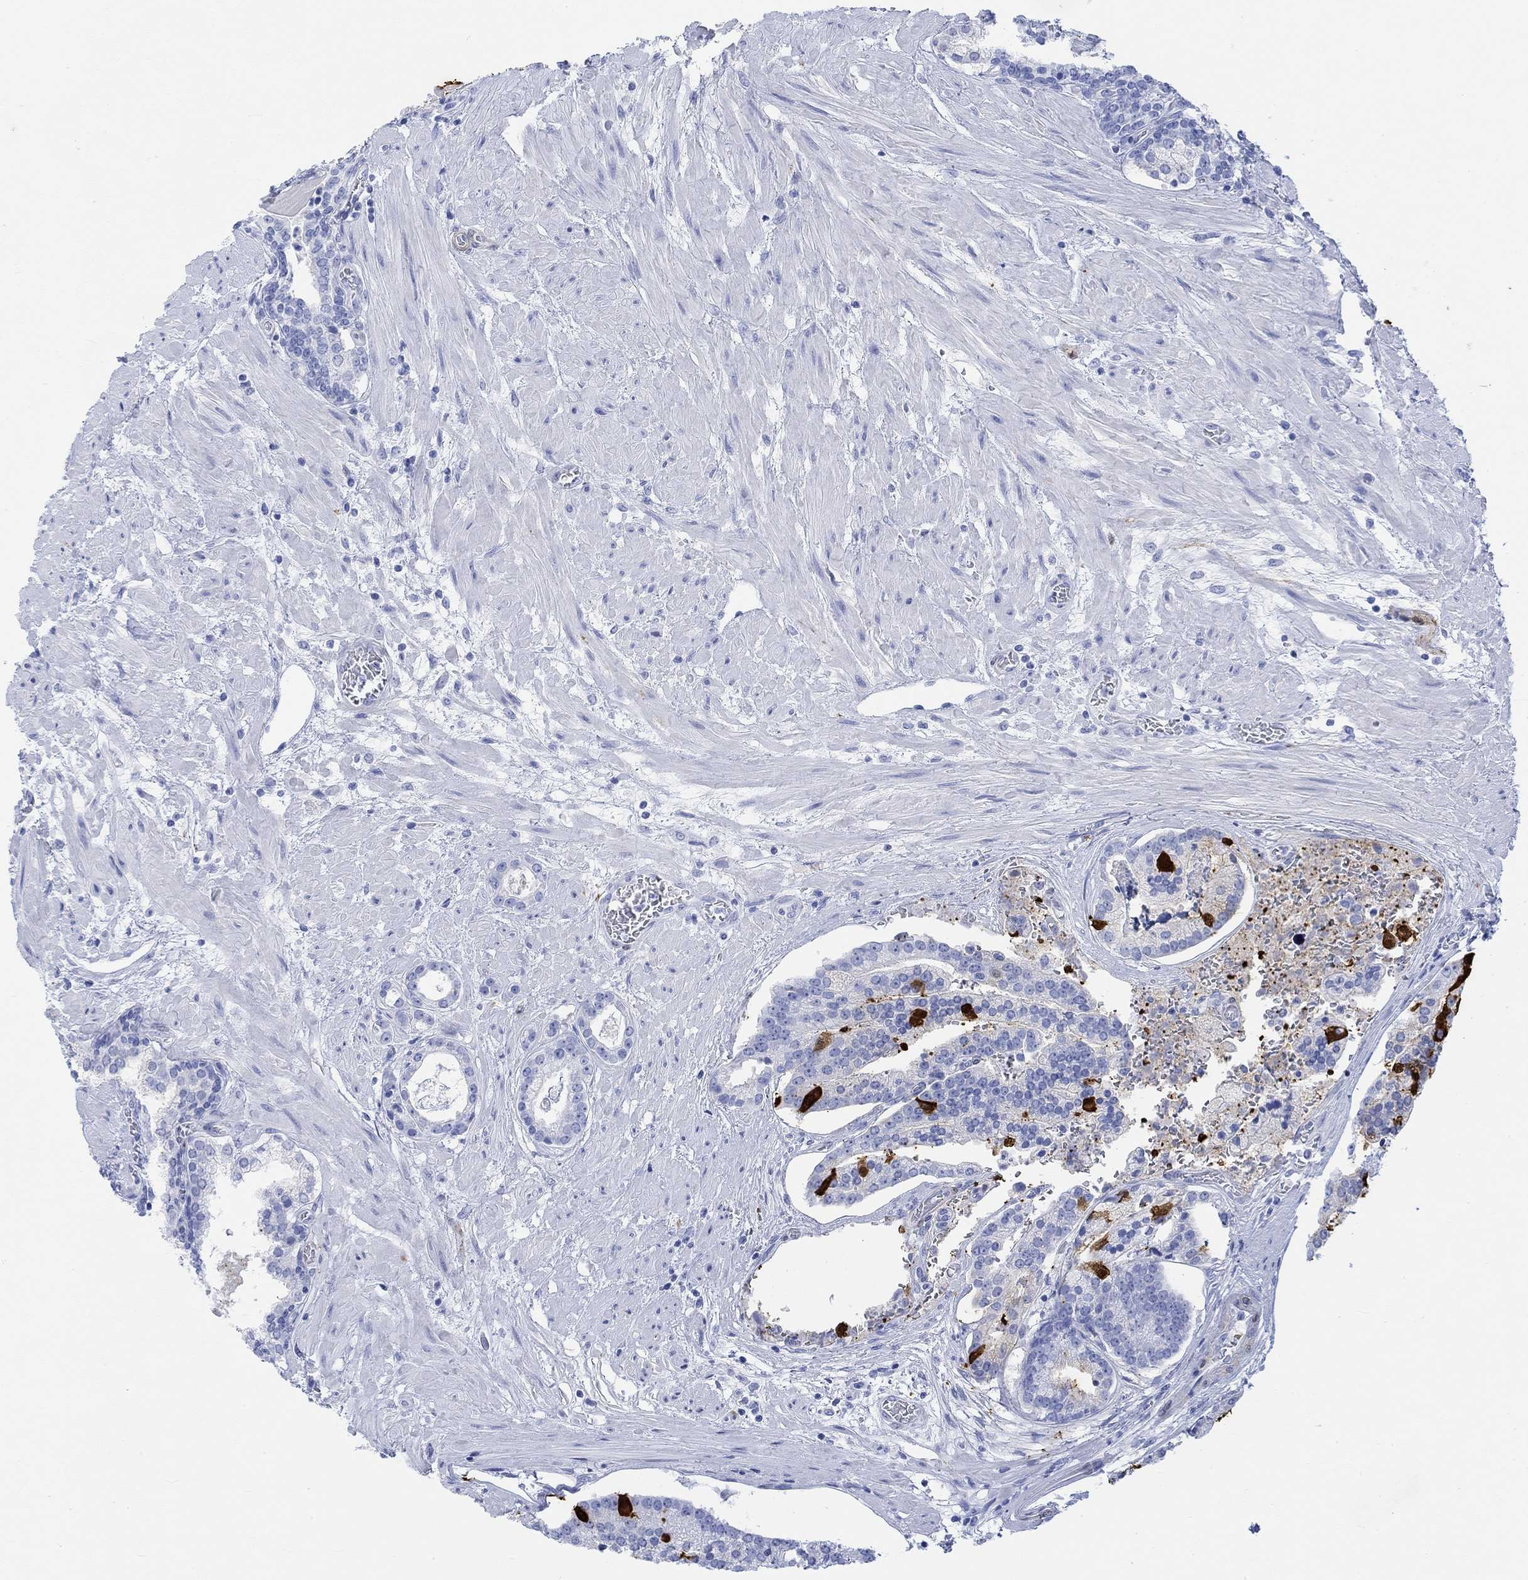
{"staining": {"intensity": "strong", "quantity": "<25%", "location": "cytoplasmic/membranous,nuclear"}, "tissue": "prostate cancer", "cell_type": "Tumor cells", "image_type": "cancer", "snomed": [{"axis": "morphology", "description": "Adenocarcinoma, NOS"}, {"axis": "topography", "description": "Prostate and seminal vesicle, NOS"}, {"axis": "topography", "description": "Prostate"}], "caption": "There is medium levels of strong cytoplasmic/membranous and nuclear expression in tumor cells of adenocarcinoma (prostate), as demonstrated by immunohistochemical staining (brown color).", "gene": "TPPP3", "patient": {"sex": "male", "age": 44}}